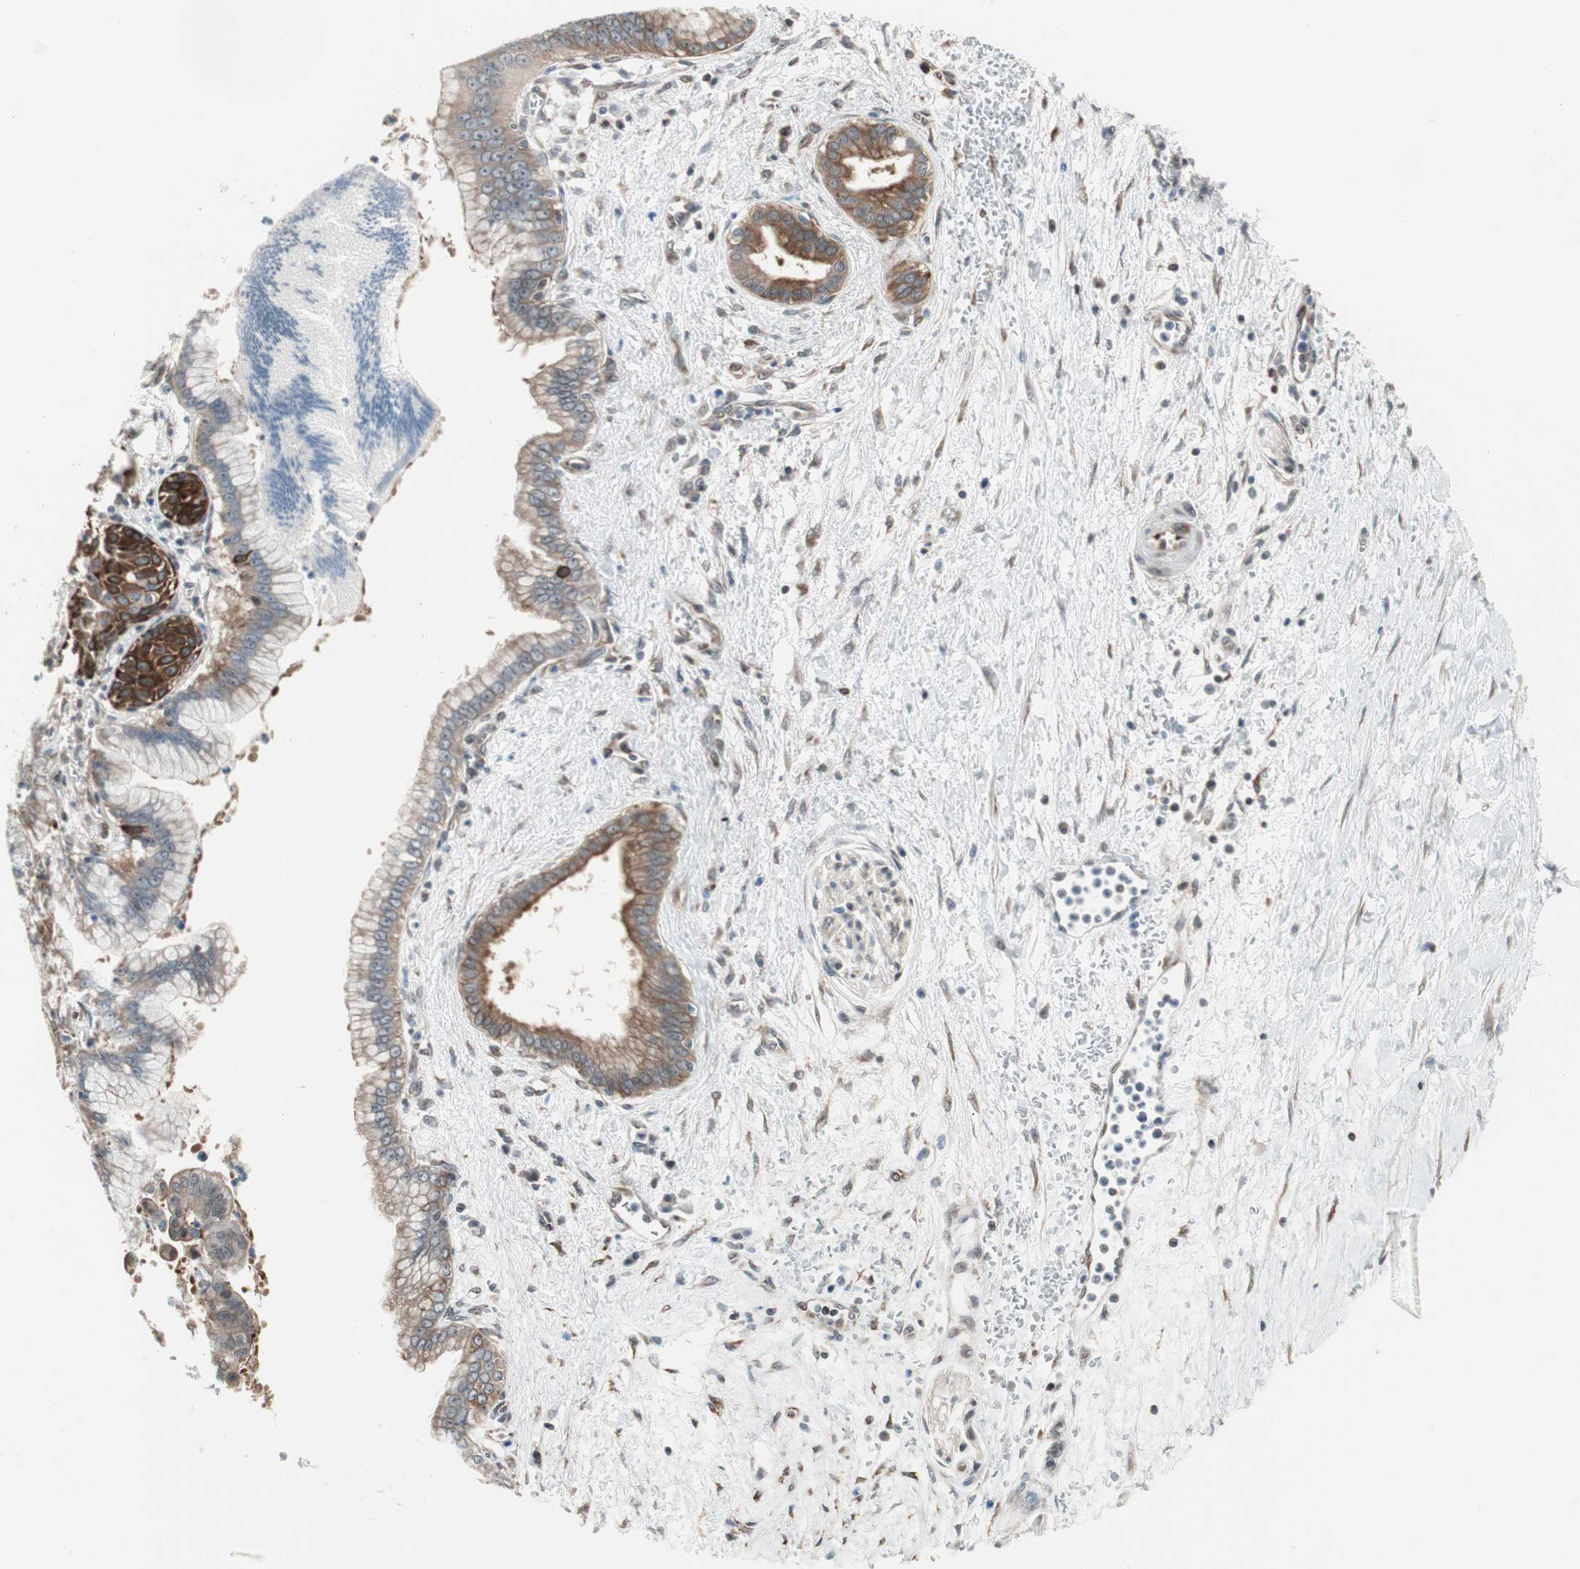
{"staining": {"intensity": "moderate", "quantity": "<25%", "location": "cytoplasmic/membranous"}, "tissue": "pancreatic cancer", "cell_type": "Tumor cells", "image_type": "cancer", "snomed": [{"axis": "morphology", "description": "Adenocarcinoma, NOS"}, {"axis": "topography", "description": "Pancreas"}], "caption": "Brown immunohistochemical staining in human pancreatic cancer exhibits moderate cytoplasmic/membranous staining in about <25% of tumor cells.", "gene": "ZNF512B", "patient": {"sex": "male", "age": 59}}